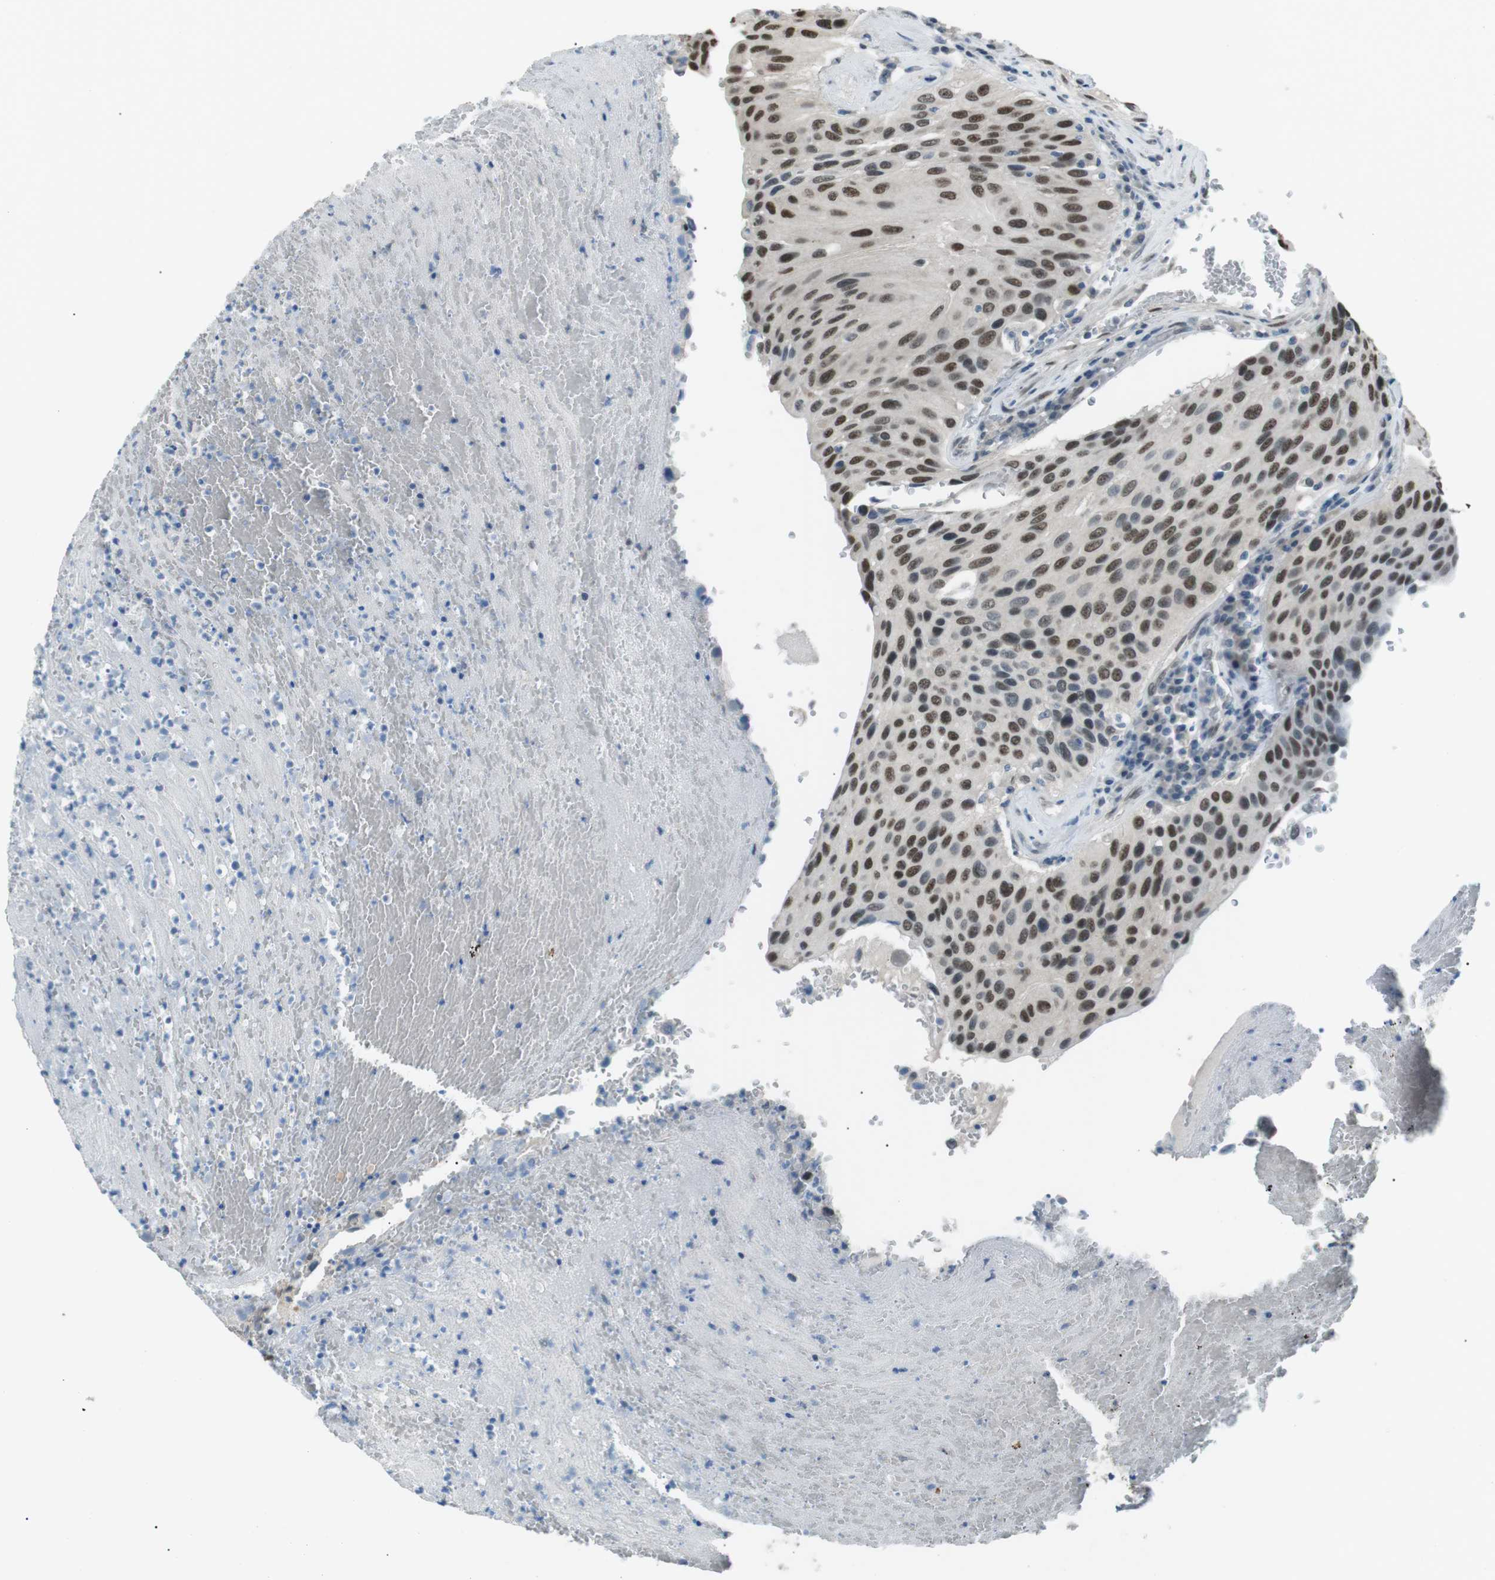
{"staining": {"intensity": "moderate", "quantity": ">75%", "location": "nuclear"}, "tissue": "urothelial cancer", "cell_type": "Tumor cells", "image_type": "cancer", "snomed": [{"axis": "morphology", "description": "Urothelial carcinoma, High grade"}, {"axis": "topography", "description": "Urinary bladder"}], "caption": "This is a photomicrograph of immunohistochemistry (IHC) staining of urothelial cancer, which shows moderate expression in the nuclear of tumor cells.", "gene": "SRPK2", "patient": {"sex": "male", "age": 66}}